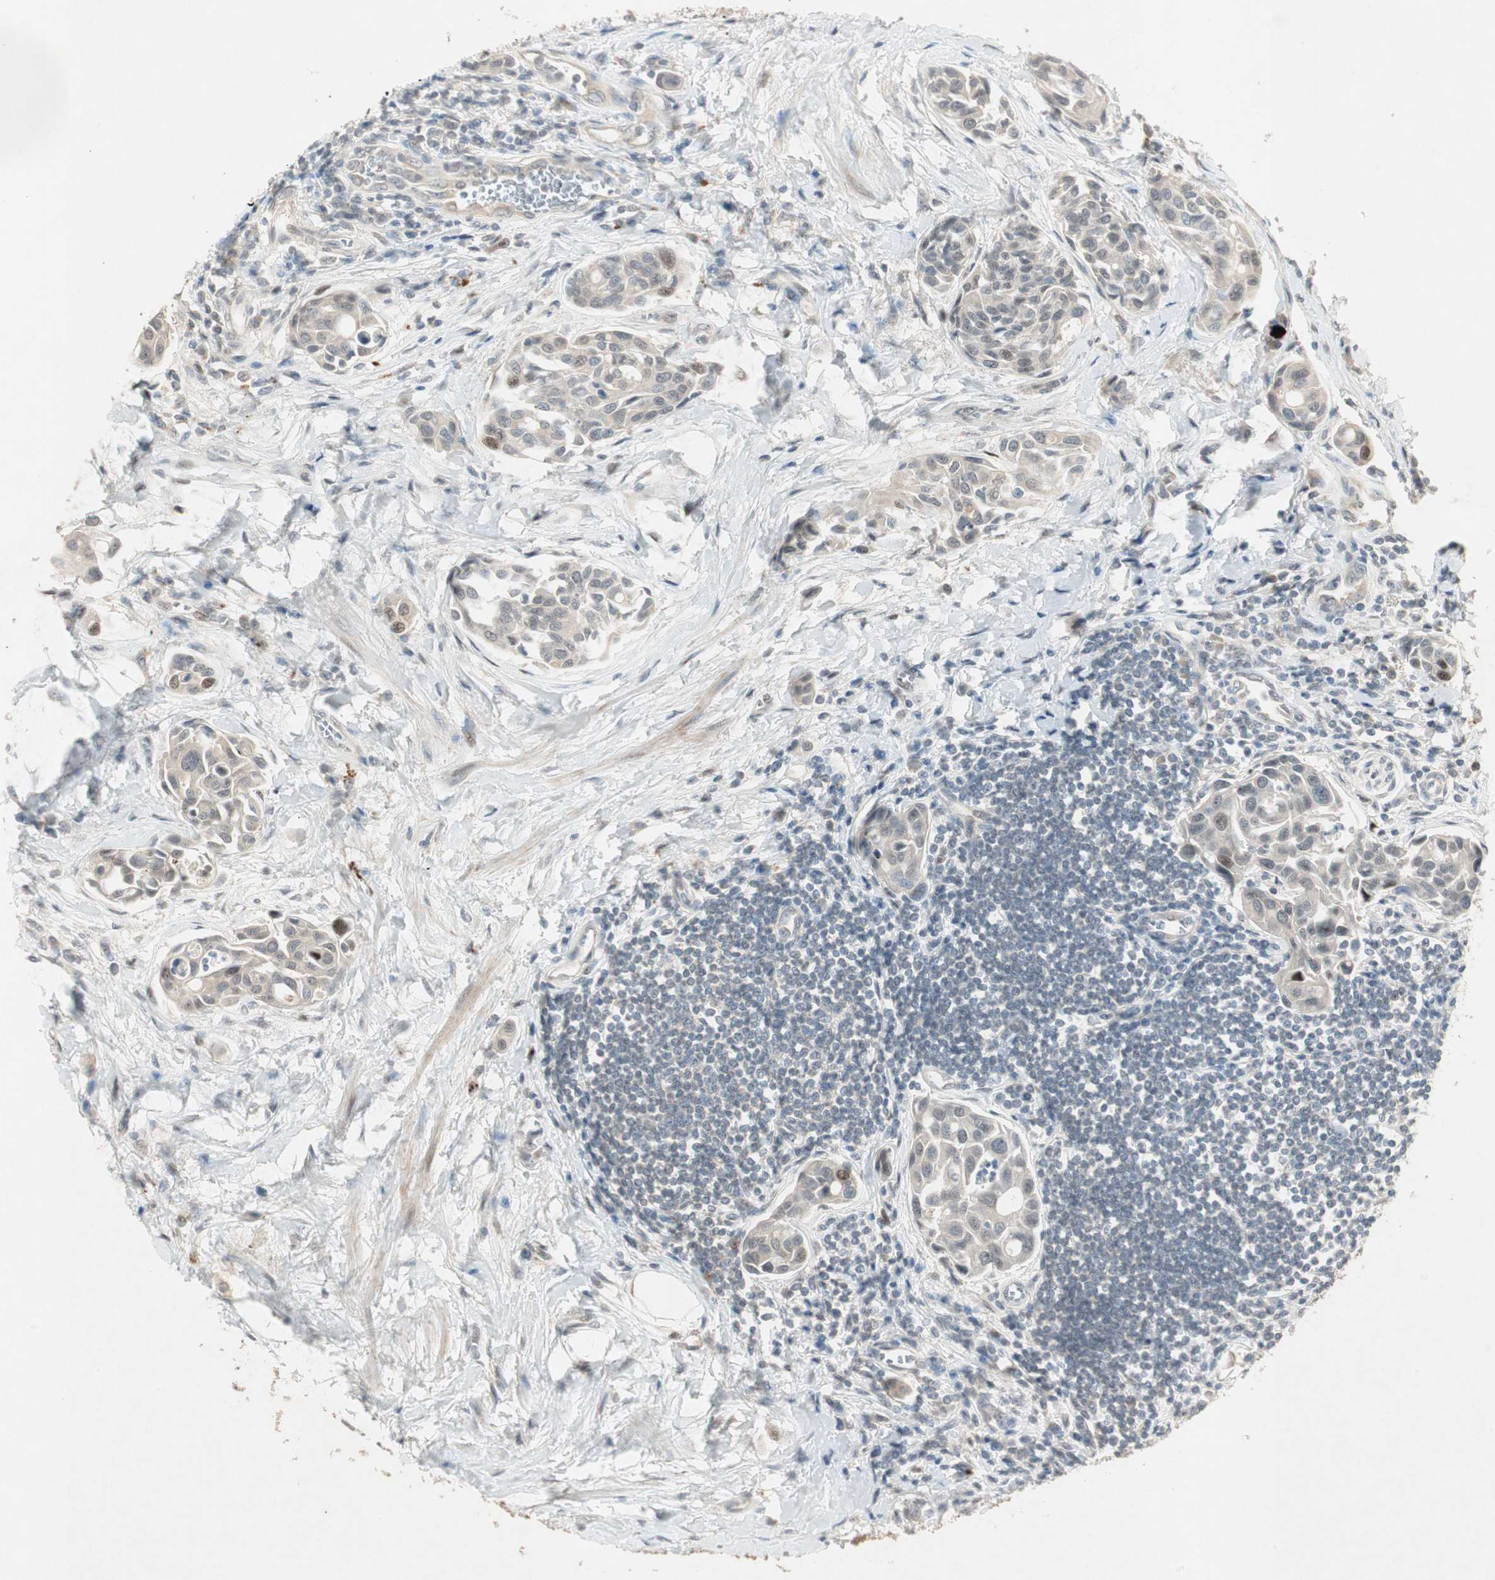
{"staining": {"intensity": "weak", "quantity": "<25%", "location": "nuclear"}, "tissue": "urothelial cancer", "cell_type": "Tumor cells", "image_type": "cancer", "snomed": [{"axis": "morphology", "description": "Urothelial carcinoma, High grade"}, {"axis": "topography", "description": "Urinary bladder"}], "caption": "There is no significant positivity in tumor cells of high-grade urothelial carcinoma.", "gene": "ACSL5", "patient": {"sex": "male", "age": 78}}